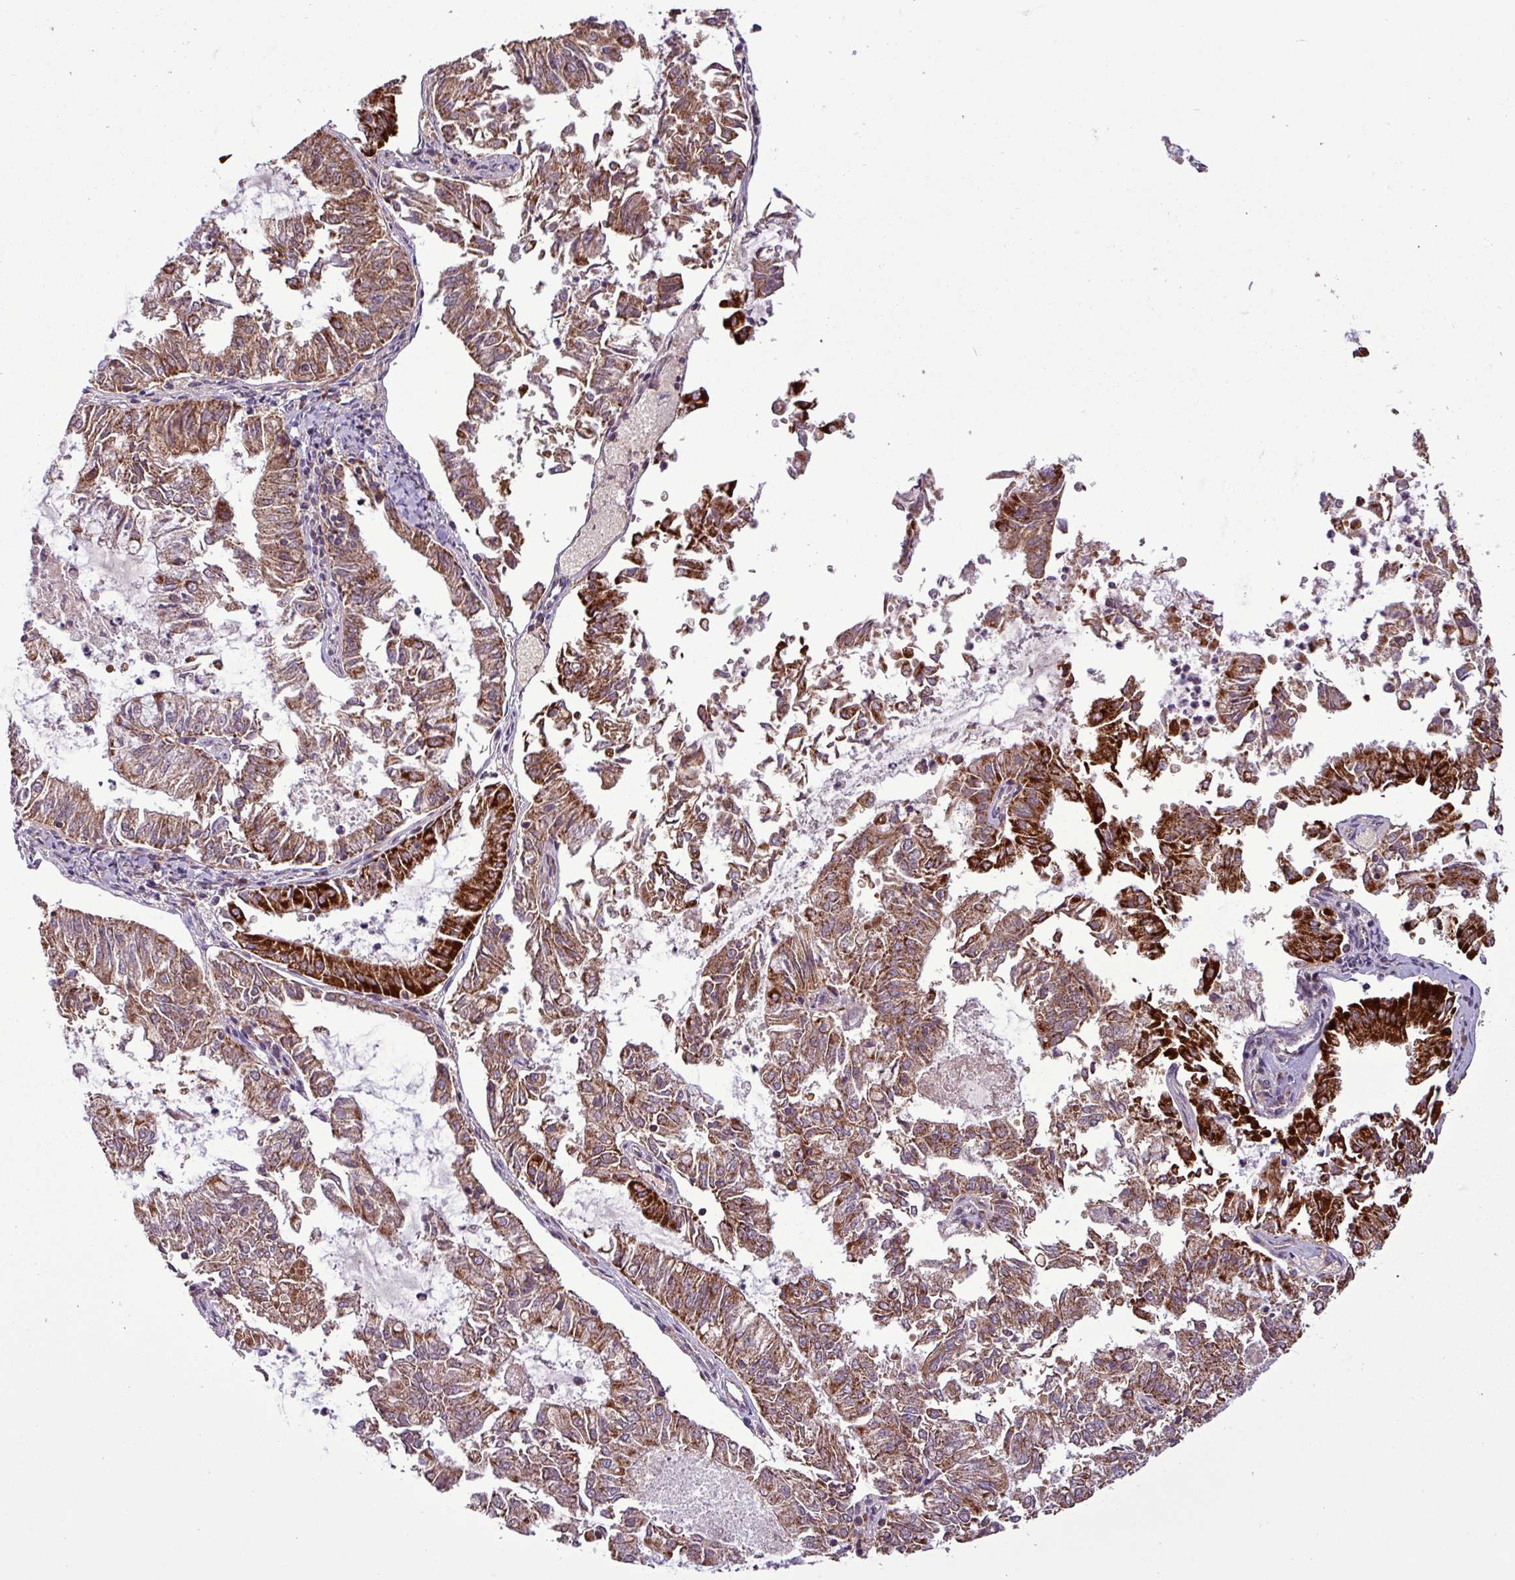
{"staining": {"intensity": "strong", "quantity": ">75%", "location": "cytoplasmic/membranous"}, "tissue": "endometrial cancer", "cell_type": "Tumor cells", "image_type": "cancer", "snomed": [{"axis": "morphology", "description": "Adenocarcinoma, NOS"}, {"axis": "topography", "description": "Endometrium"}], "caption": "A brown stain highlights strong cytoplasmic/membranous staining of a protein in human endometrial cancer (adenocarcinoma) tumor cells.", "gene": "MCTP2", "patient": {"sex": "female", "age": 57}}